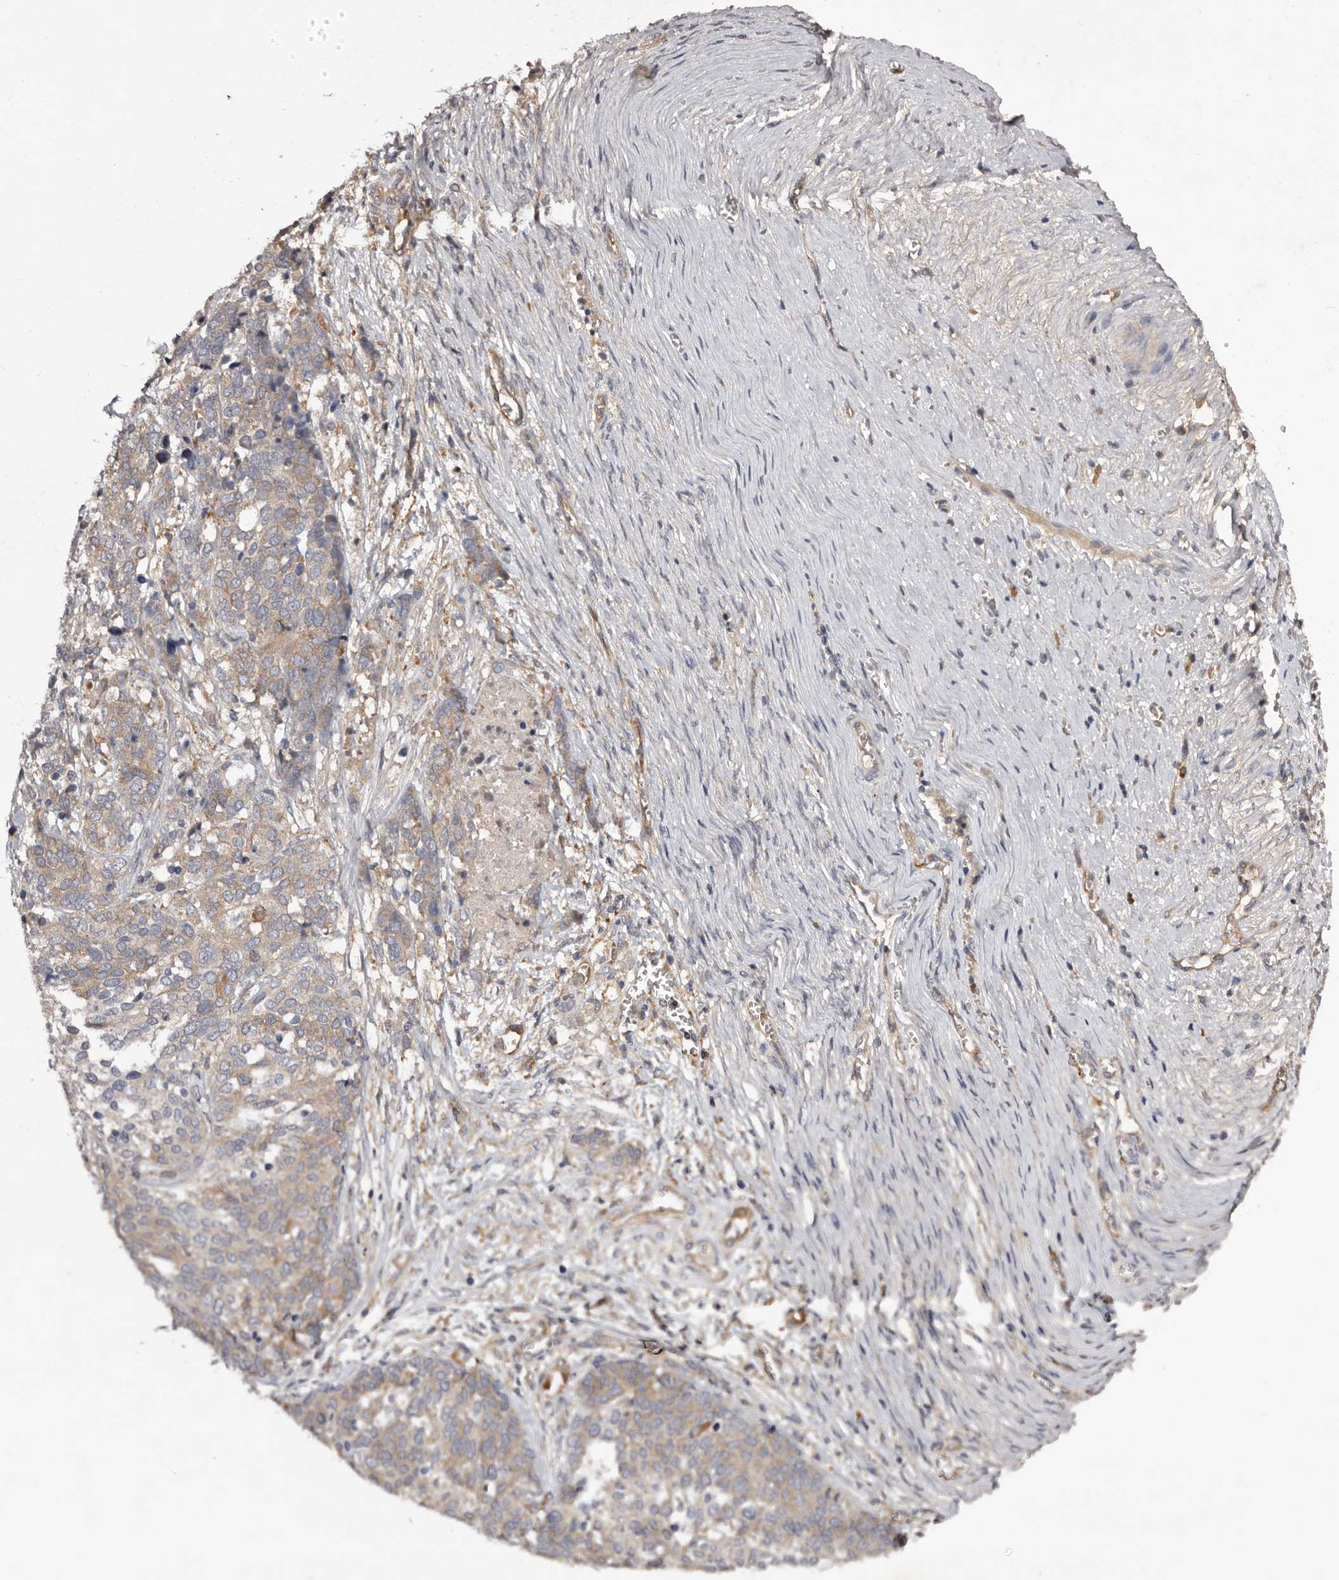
{"staining": {"intensity": "weak", "quantity": ">75%", "location": "cytoplasmic/membranous"}, "tissue": "ovarian cancer", "cell_type": "Tumor cells", "image_type": "cancer", "snomed": [{"axis": "morphology", "description": "Cystadenocarcinoma, serous, NOS"}, {"axis": "topography", "description": "Ovary"}], "caption": "Immunohistochemical staining of human serous cystadenocarcinoma (ovarian) reveals low levels of weak cytoplasmic/membranous staining in approximately >75% of tumor cells.", "gene": "LTV1", "patient": {"sex": "female", "age": 44}}